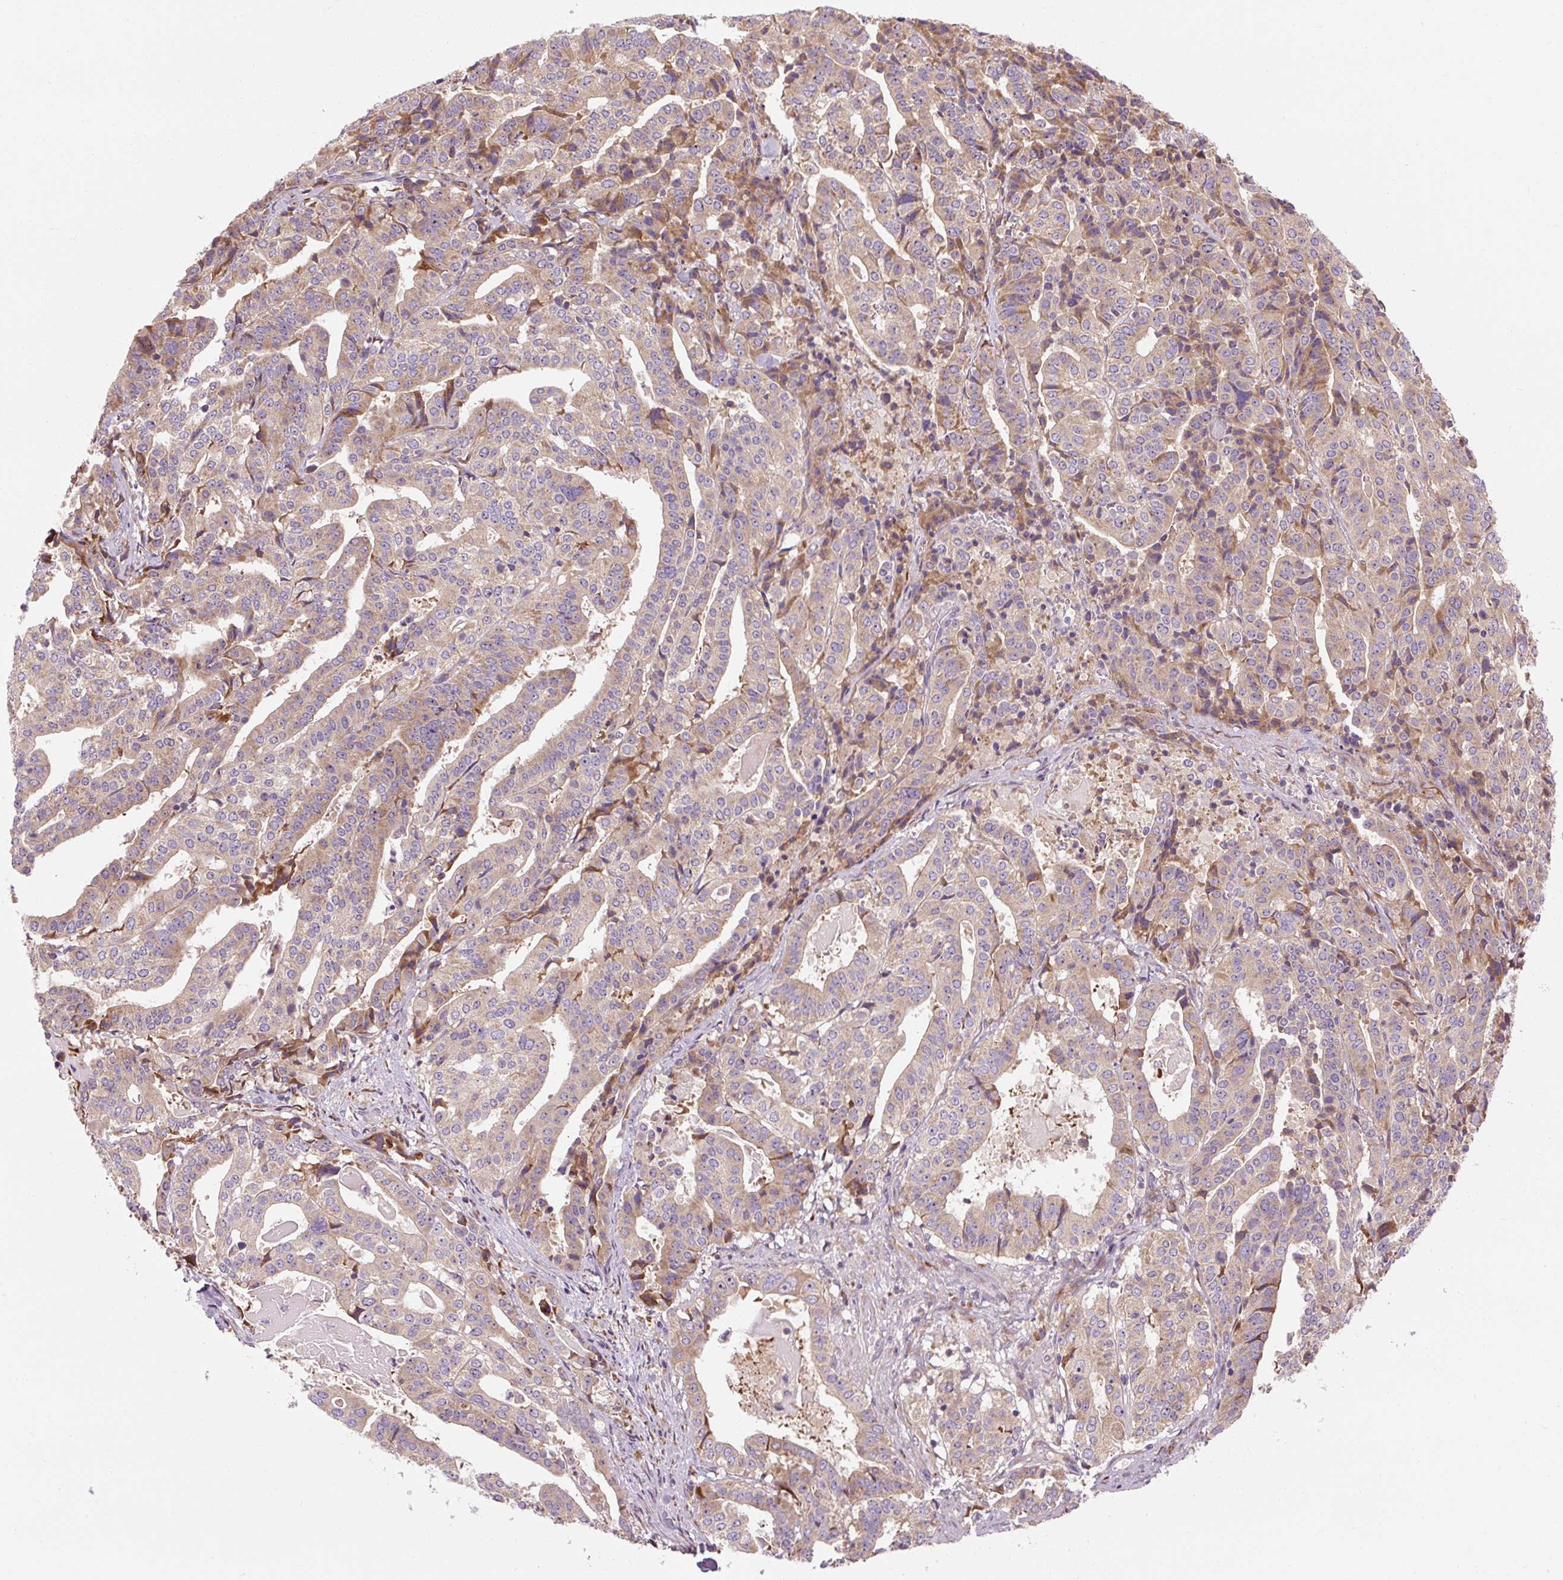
{"staining": {"intensity": "moderate", "quantity": "25%-75%", "location": "cytoplasmic/membranous"}, "tissue": "stomach cancer", "cell_type": "Tumor cells", "image_type": "cancer", "snomed": [{"axis": "morphology", "description": "Adenocarcinoma, NOS"}, {"axis": "topography", "description": "Stomach"}], "caption": "Immunohistochemical staining of stomach cancer displays medium levels of moderate cytoplasmic/membranous protein positivity in about 25%-75% of tumor cells.", "gene": "PRSS48", "patient": {"sex": "male", "age": 48}}